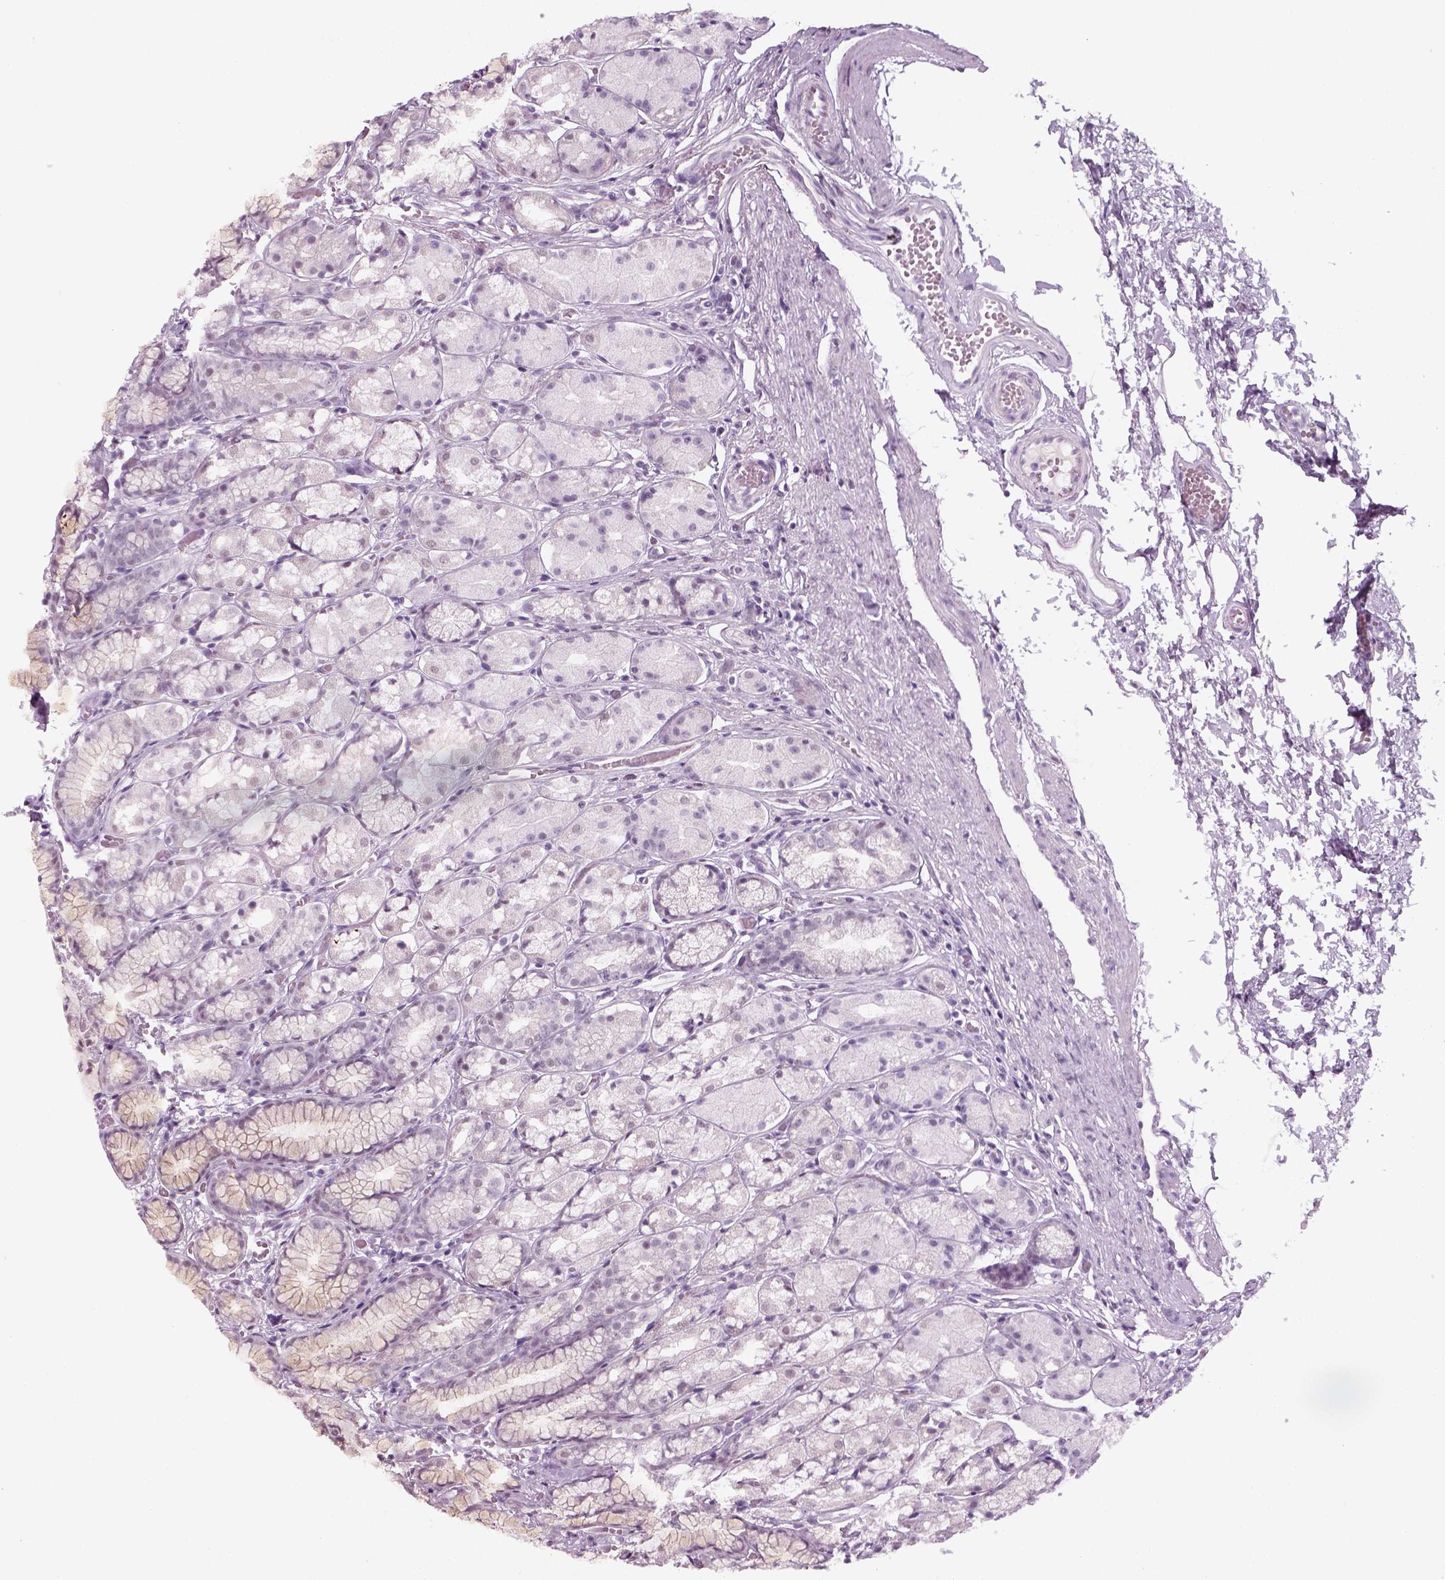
{"staining": {"intensity": "negative", "quantity": "none", "location": "none"}, "tissue": "stomach", "cell_type": "Glandular cells", "image_type": "normal", "snomed": [{"axis": "morphology", "description": "Normal tissue, NOS"}, {"axis": "topography", "description": "Stomach"}], "caption": "High power microscopy image of an IHC micrograph of benign stomach, revealing no significant staining in glandular cells.", "gene": "KRT75", "patient": {"sex": "male", "age": 70}}